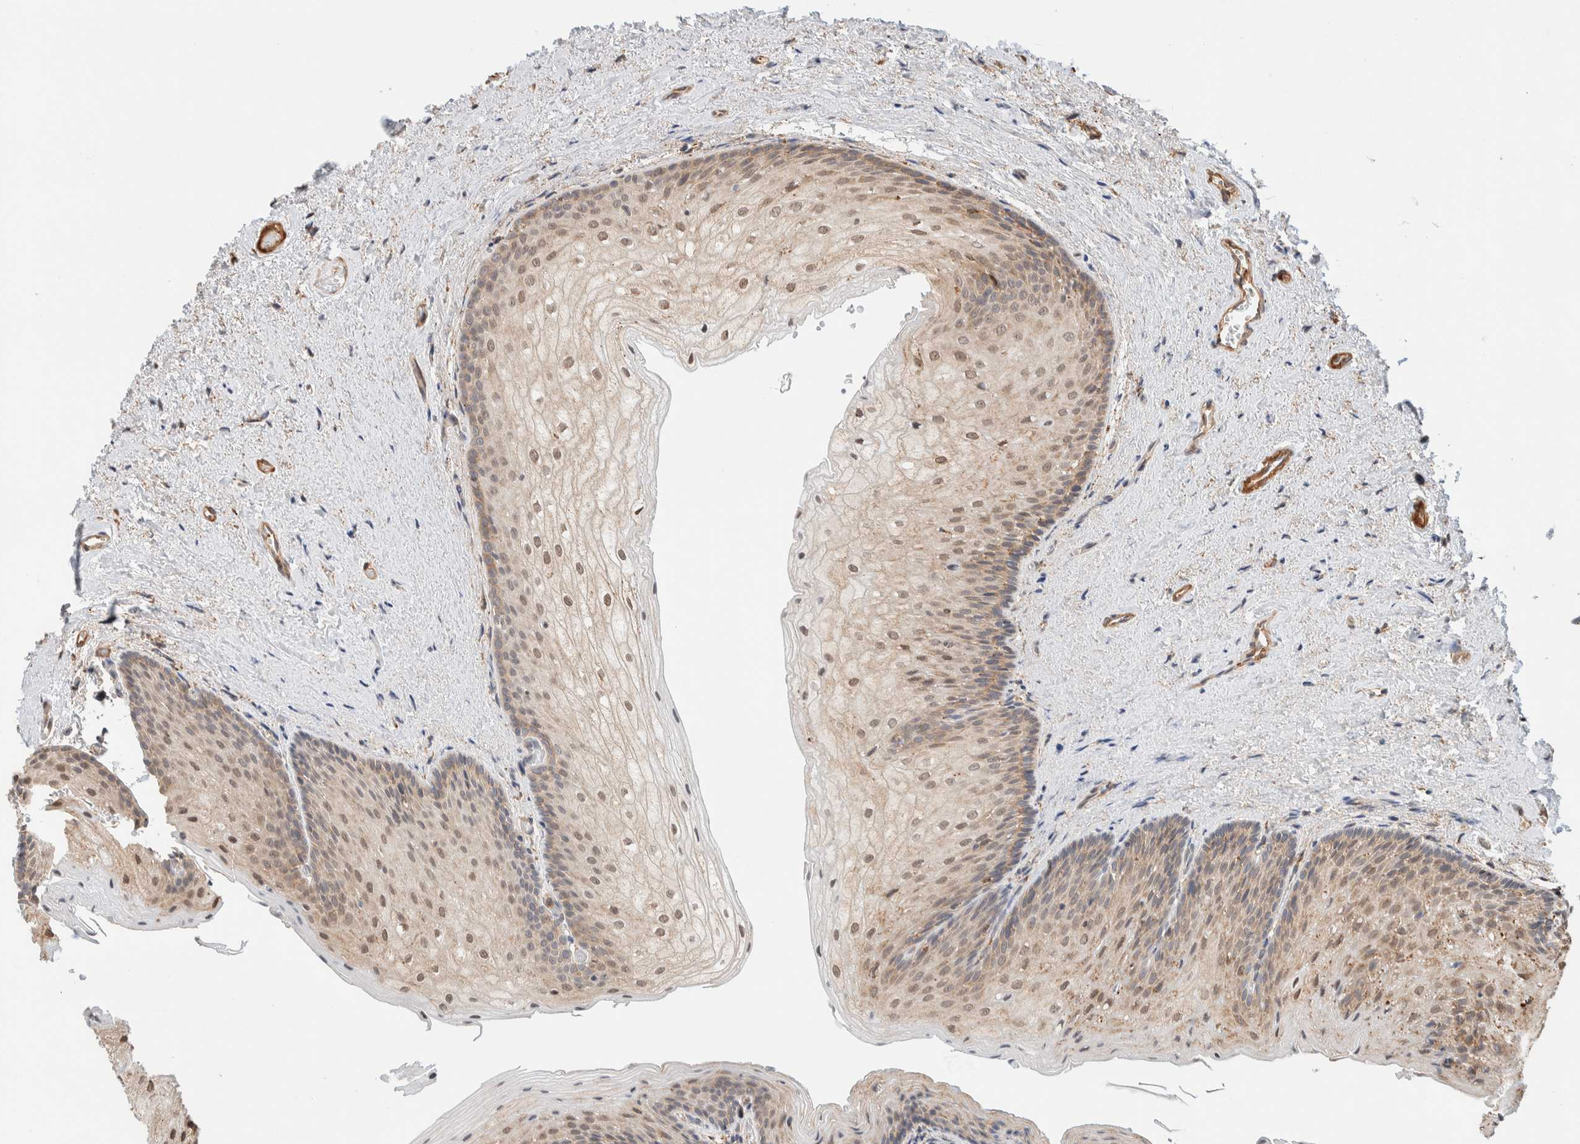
{"staining": {"intensity": "moderate", "quantity": "25%-75%", "location": "cytoplasmic/membranous,nuclear"}, "tissue": "urinary bladder", "cell_type": "Urothelial cells", "image_type": "normal", "snomed": [{"axis": "morphology", "description": "Normal tissue, NOS"}, {"axis": "topography", "description": "Urinary bladder"}], "caption": "DAB immunohistochemical staining of unremarkable human urinary bladder reveals moderate cytoplasmic/membranous,nuclear protein expression in about 25%-75% of urothelial cells. (DAB = brown stain, brightfield microscopy at high magnification).", "gene": "INTS1", "patient": {"sex": "female", "age": 67}}